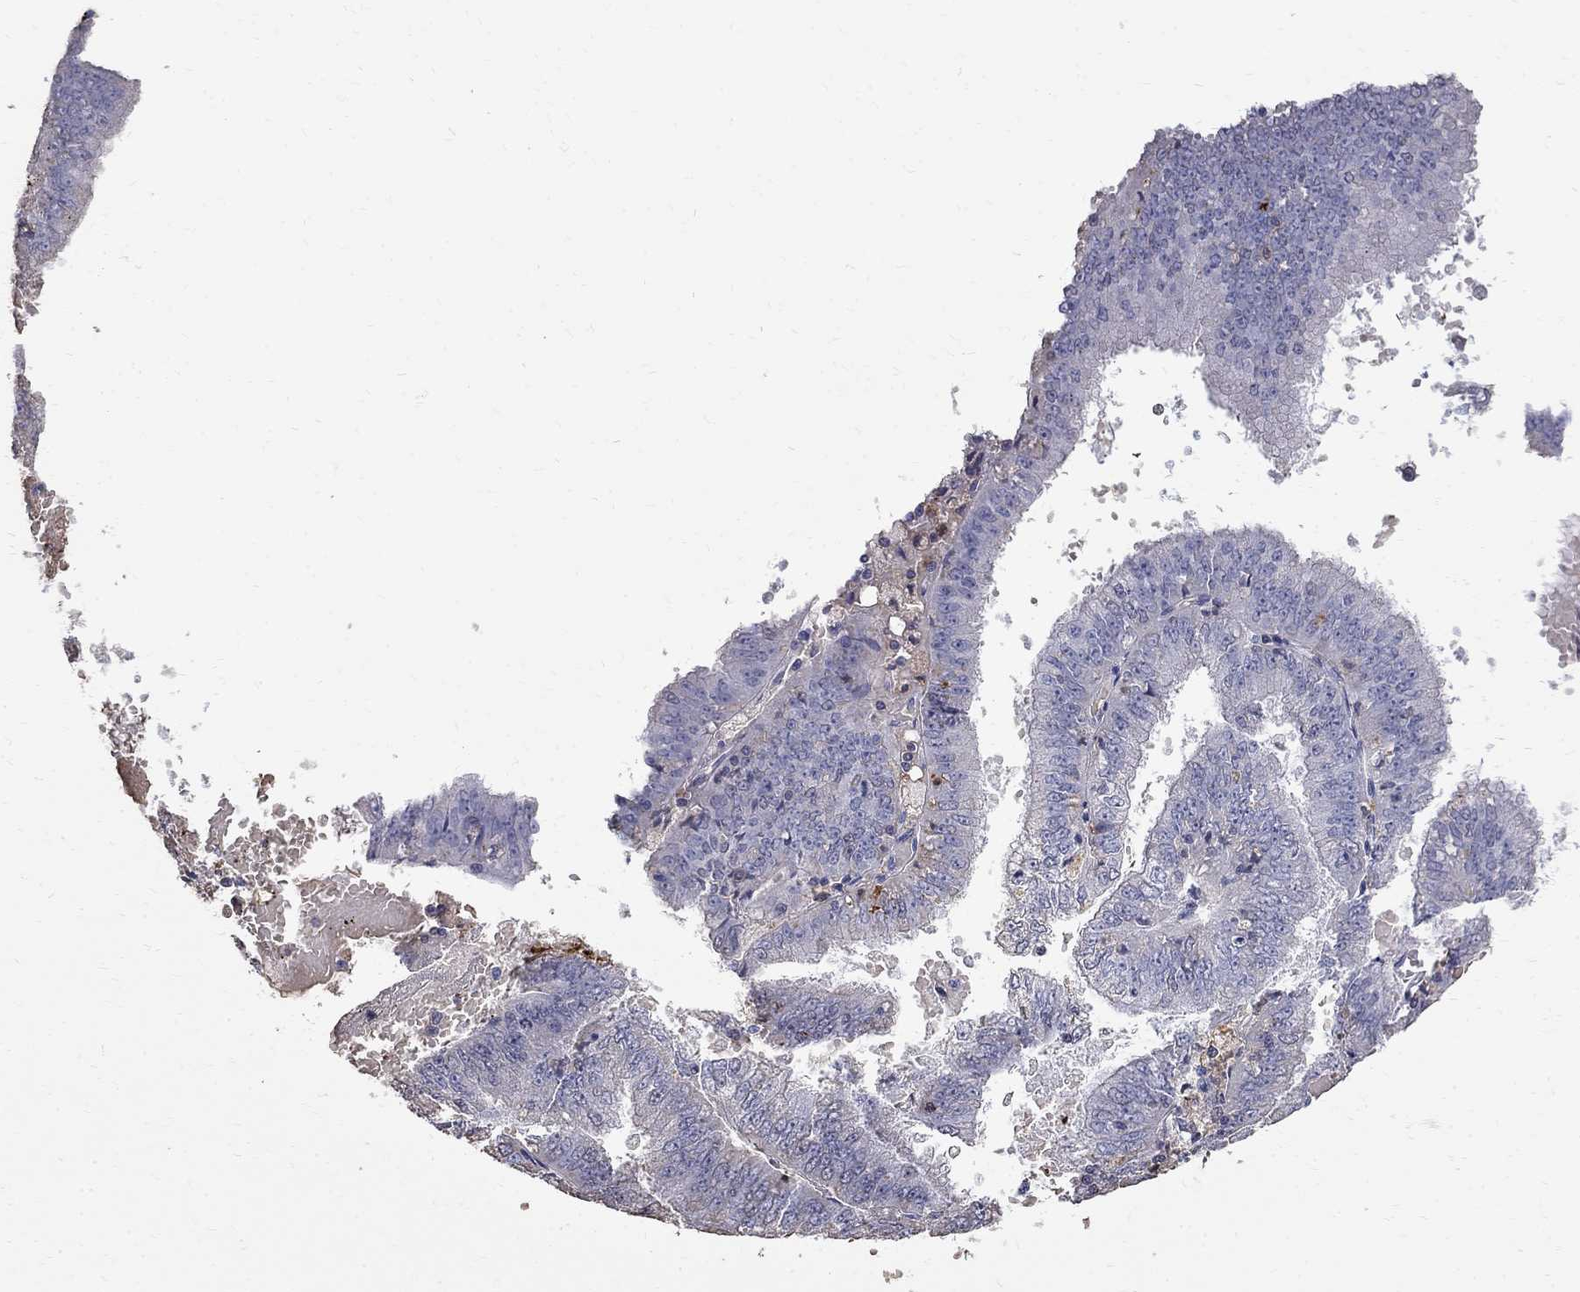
{"staining": {"intensity": "negative", "quantity": "none", "location": "none"}, "tissue": "endometrial cancer", "cell_type": "Tumor cells", "image_type": "cancer", "snomed": [{"axis": "morphology", "description": "Adenocarcinoma, NOS"}, {"axis": "topography", "description": "Endometrium"}], "caption": "There is no significant expression in tumor cells of endometrial adenocarcinoma.", "gene": "AGER", "patient": {"sex": "female", "age": 66}}